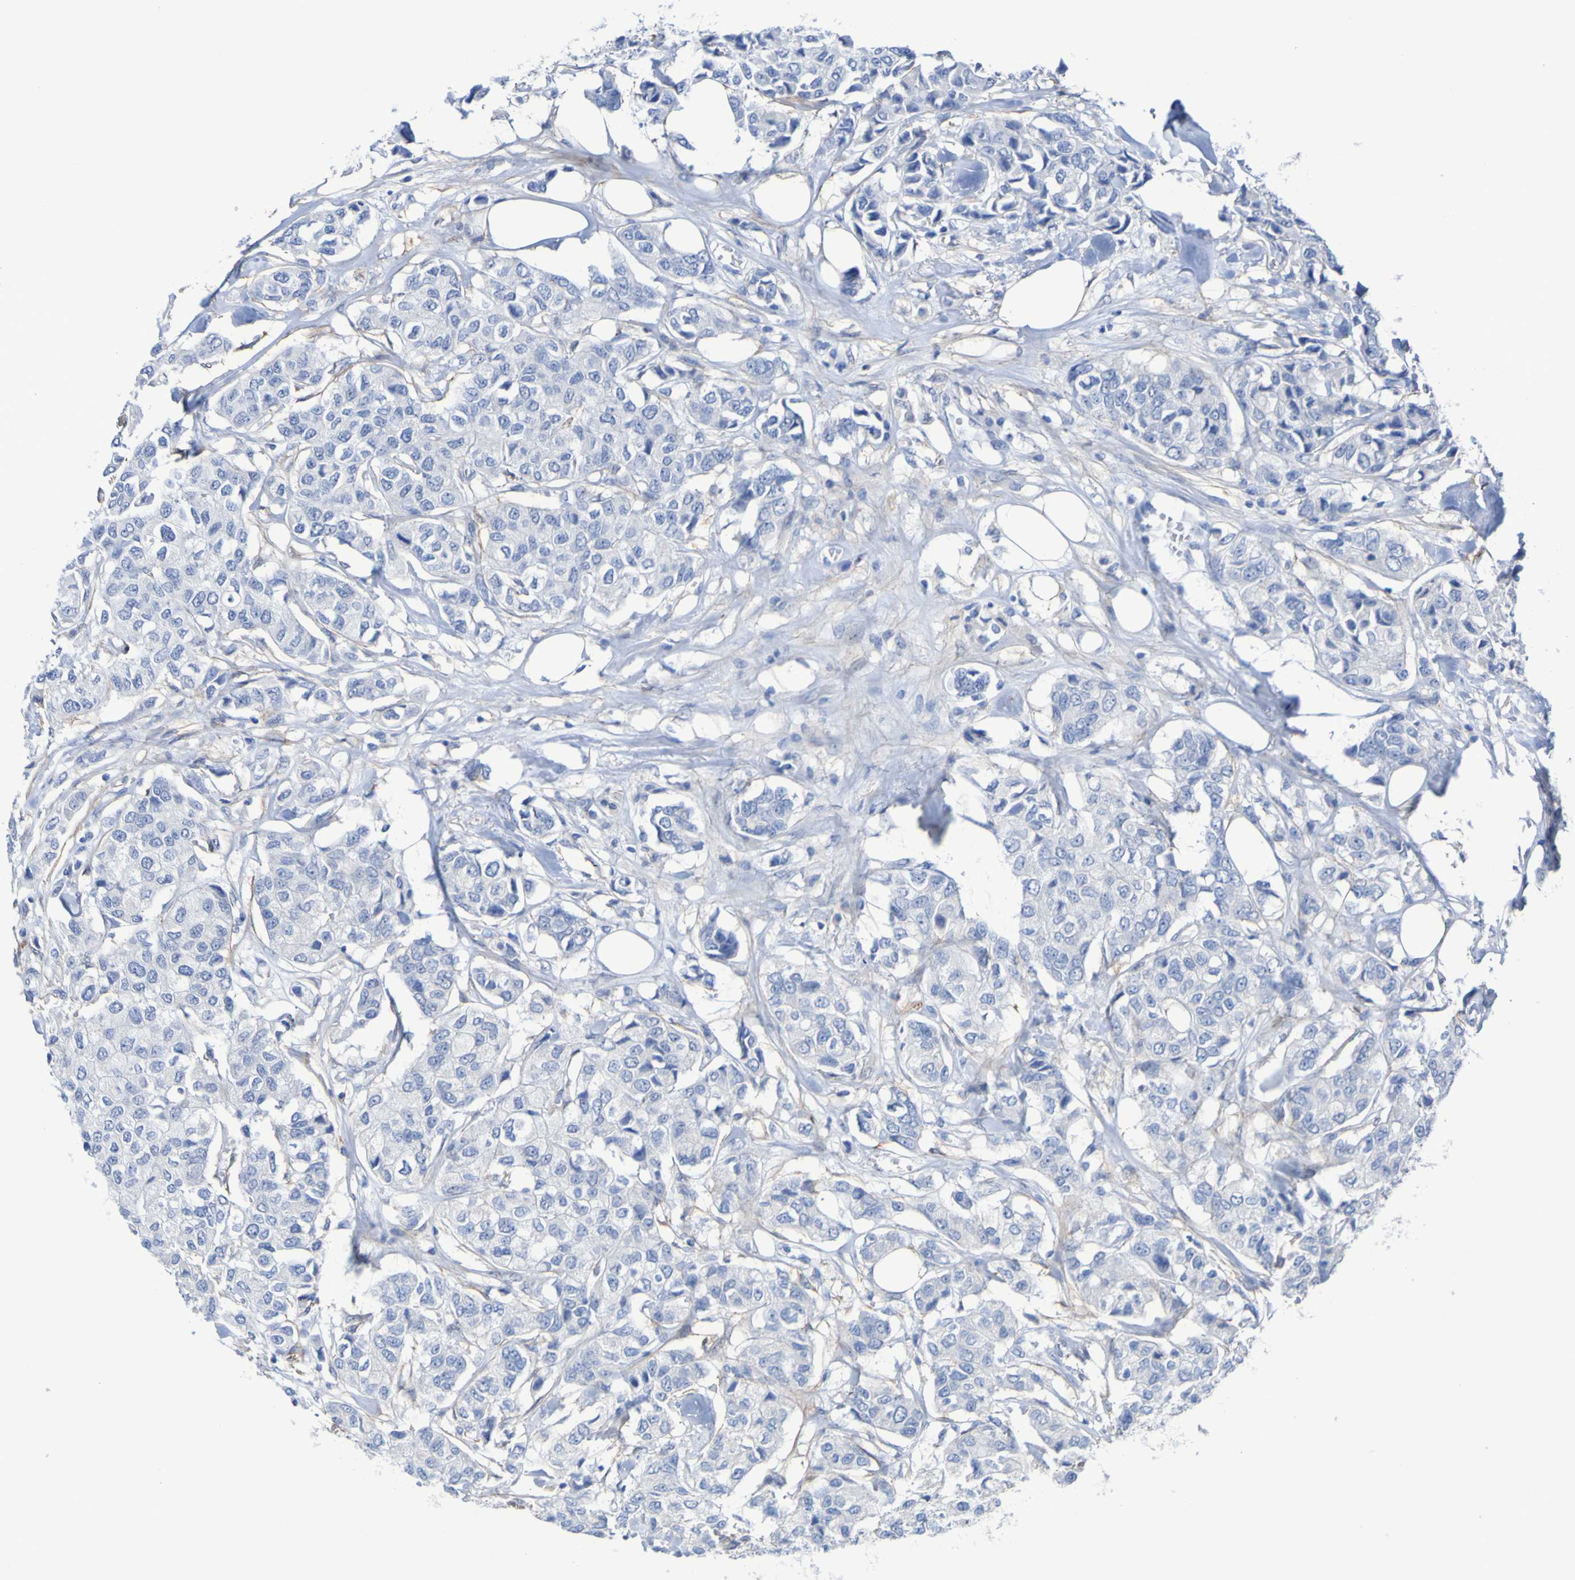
{"staining": {"intensity": "negative", "quantity": "none", "location": "none"}, "tissue": "breast cancer", "cell_type": "Tumor cells", "image_type": "cancer", "snomed": [{"axis": "morphology", "description": "Duct carcinoma"}, {"axis": "topography", "description": "Breast"}], "caption": "Image shows no protein expression in tumor cells of invasive ductal carcinoma (breast) tissue. Brightfield microscopy of immunohistochemistry stained with DAB (brown) and hematoxylin (blue), captured at high magnification.", "gene": "SGCB", "patient": {"sex": "female", "age": 80}}